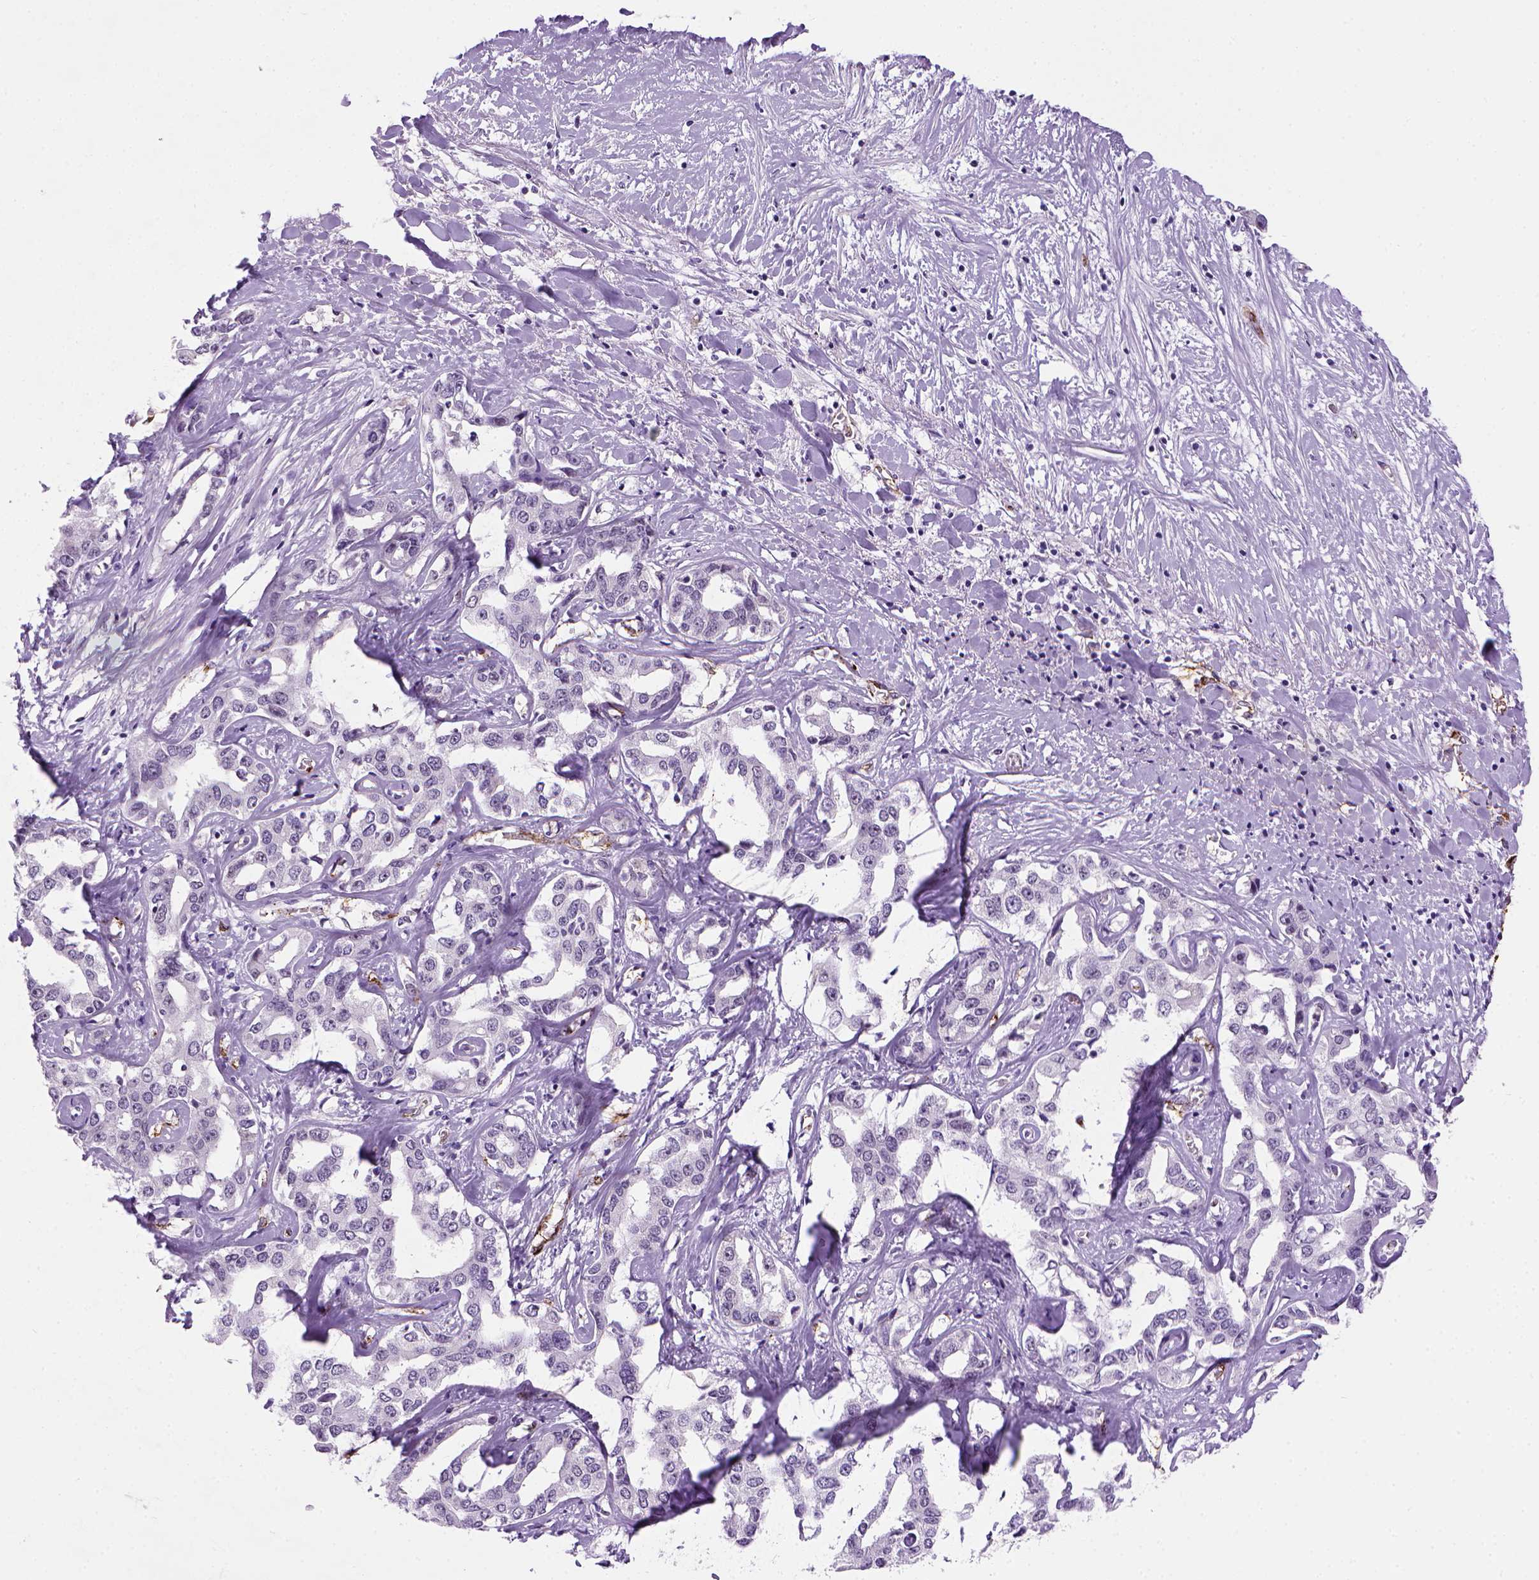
{"staining": {"intensity": "negative", "quantity": "none", "location": "none"}, "tissue": "liver cancer", "cell_type": "Tumor cells", "image_type": "cancer", "snomed": [{"axis": "morphology", "description": "Cholangiocarcinoma"}, {"axis": "topography", "description": "Liver"}], "caption": "The photomicrograph demonstrates no significant staining in tumor cells of liver cancer.", "gene": "VWF", "patient": {"sex": "male", "age": 59}}